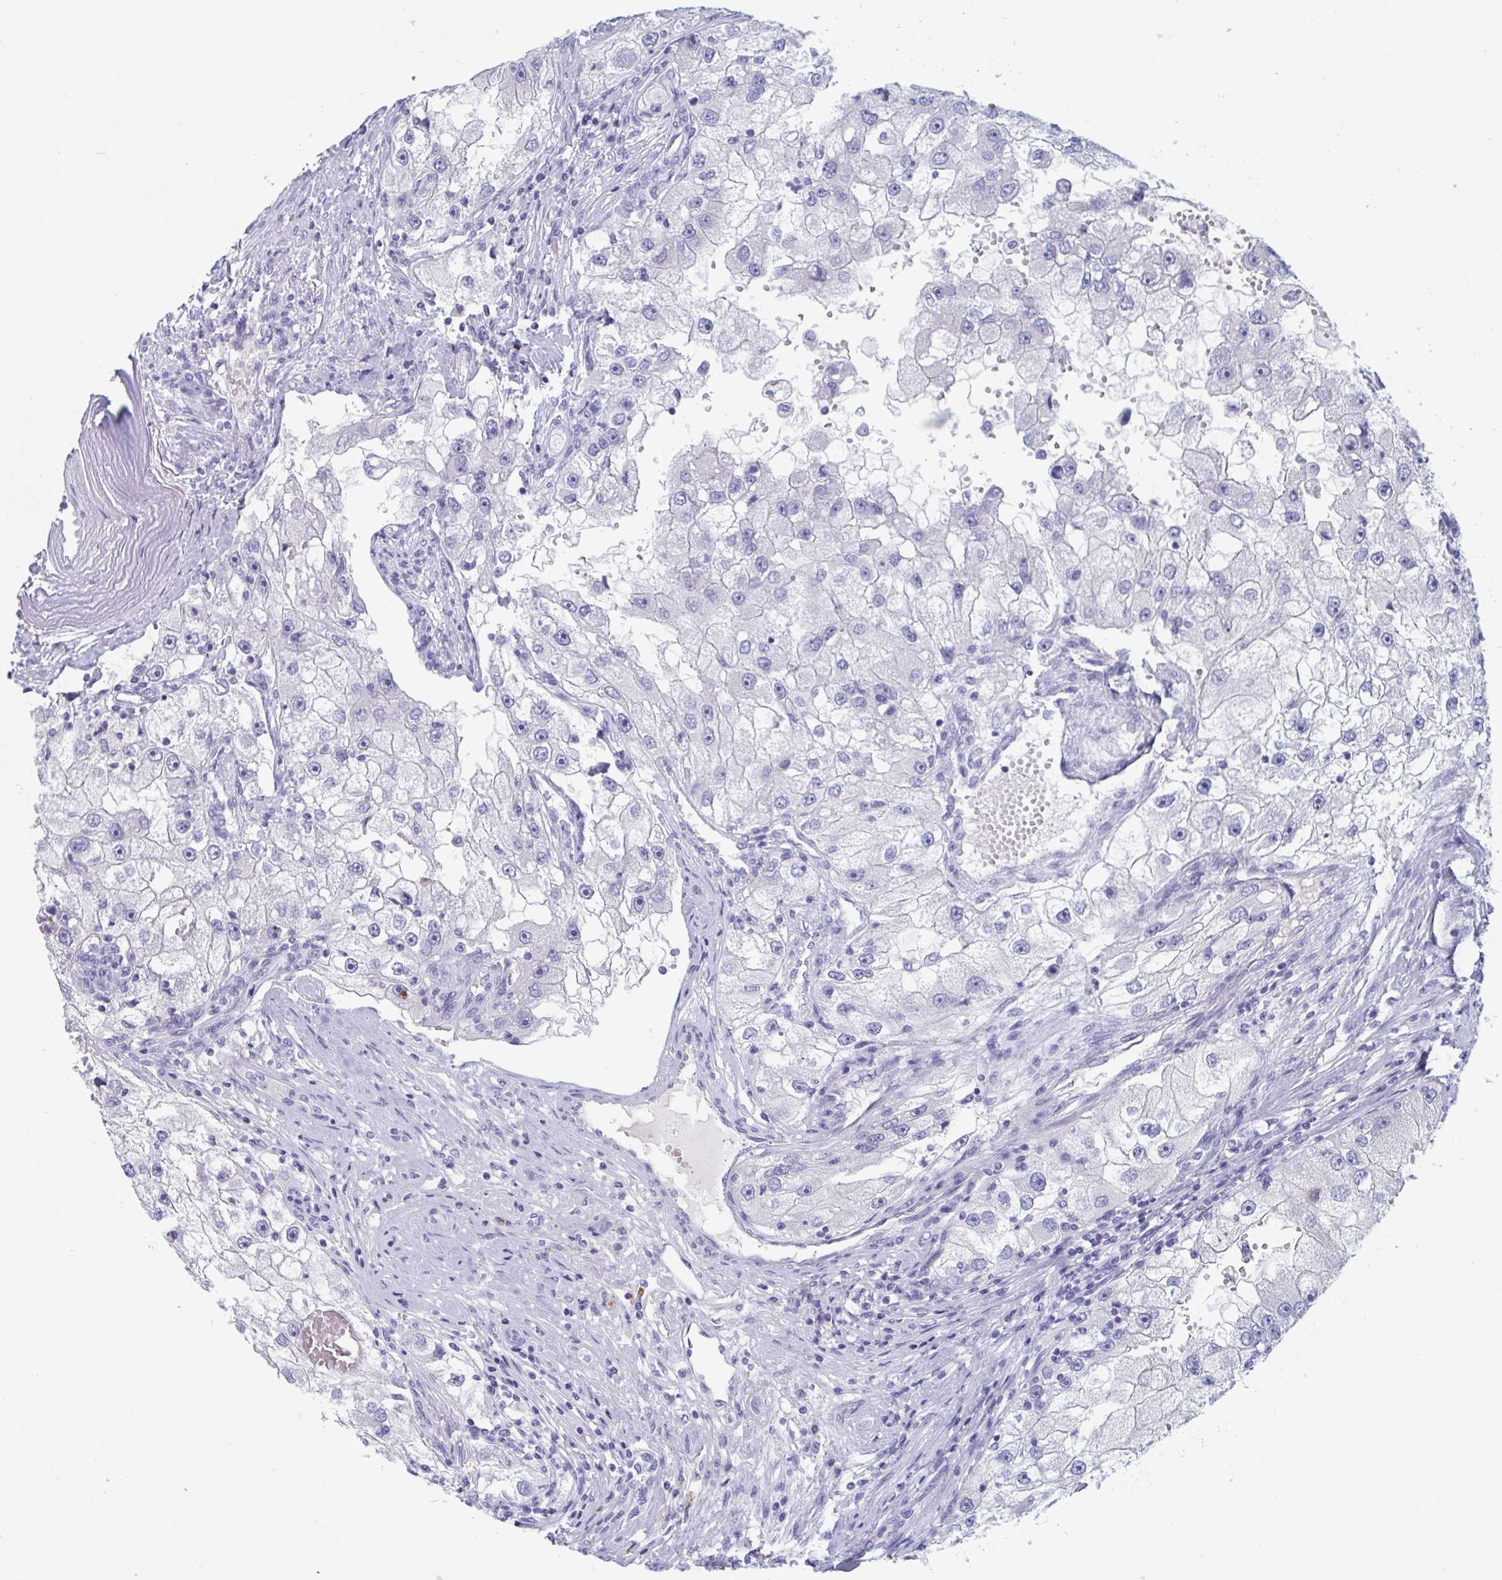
{"staining": {"intensity": "negative", "quantity": "none", "location": "none"}, "tissue": "renal cancer", "cell_type": "Tumor cells", "image_type": "cancer", "snomed": [{"axis": "morphology", "description": "Adenocarcinoma, NOS"}, {"axis": "topography", "description": "Kidney"}], "caption": "Human renal cancer (adenocarcinoma) stained for a protein using immunohistochemistry demonstrates no positivity in tumor cells.", "gene": "DPEP3", "patient": {"sex": "male", "age": 63}}